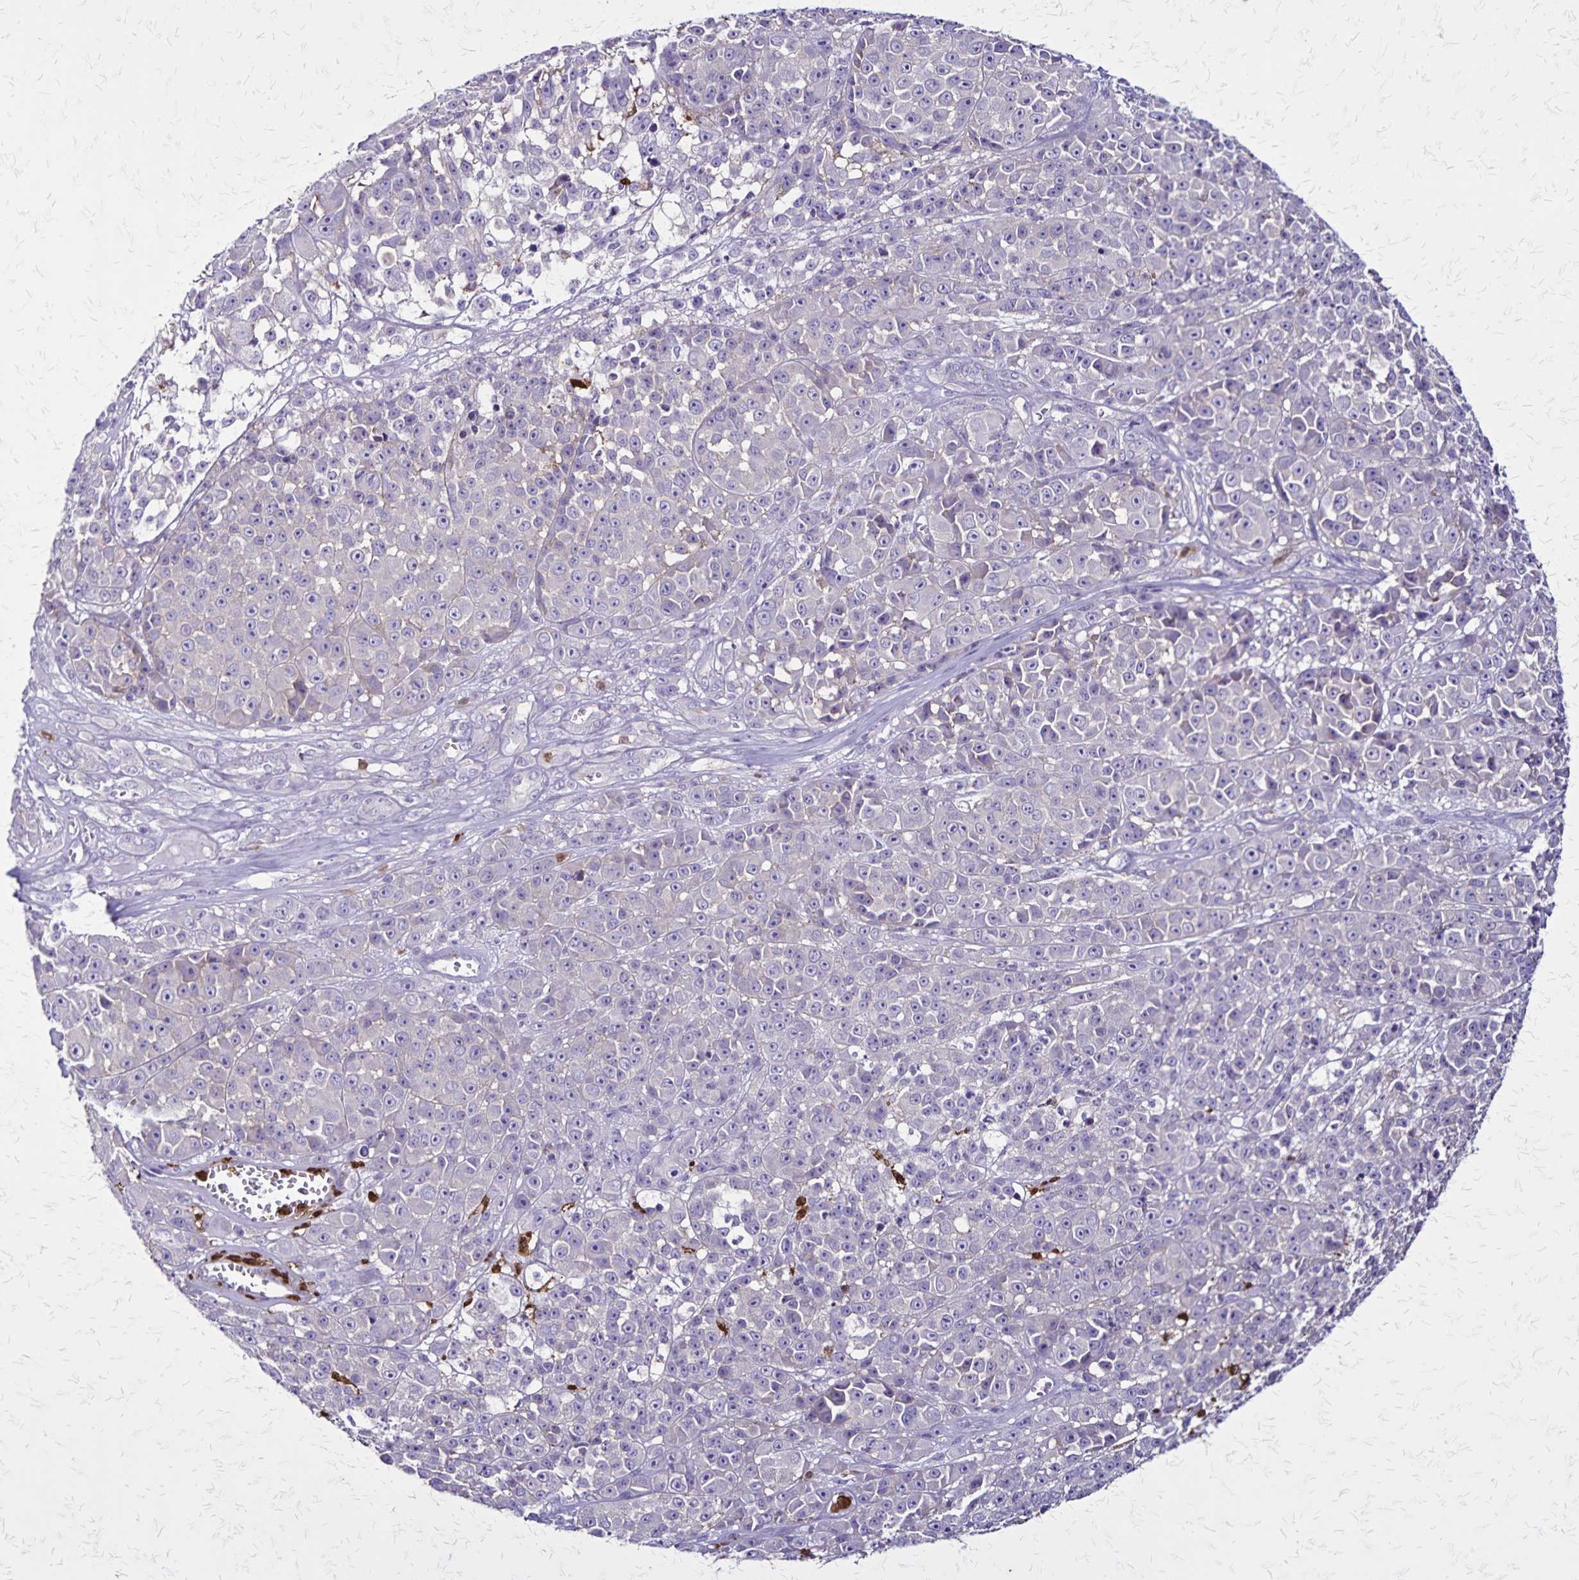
{"staining": {"intensity": "negative", "quantity": "none", "location": "none"}, "tissue": "melanoma", "cell_type": "Tumor cells", "image_type": "cancer", "snomed": [{"axis": "morphology", "description": "Malignant melanoma, NOS"}, {"axis": "topography", "description": "Skin"}, {"axis": "topography", "description": "Skin of back"}], "caption": "IHC image of neoplastic tissue: human melanoma stained with DAB (3,3'-diaminobenzidine) shows no significant protein staining in tumor cells.", "gene": "ULBP3", "patient": {"sex": "male", "age": 91}}